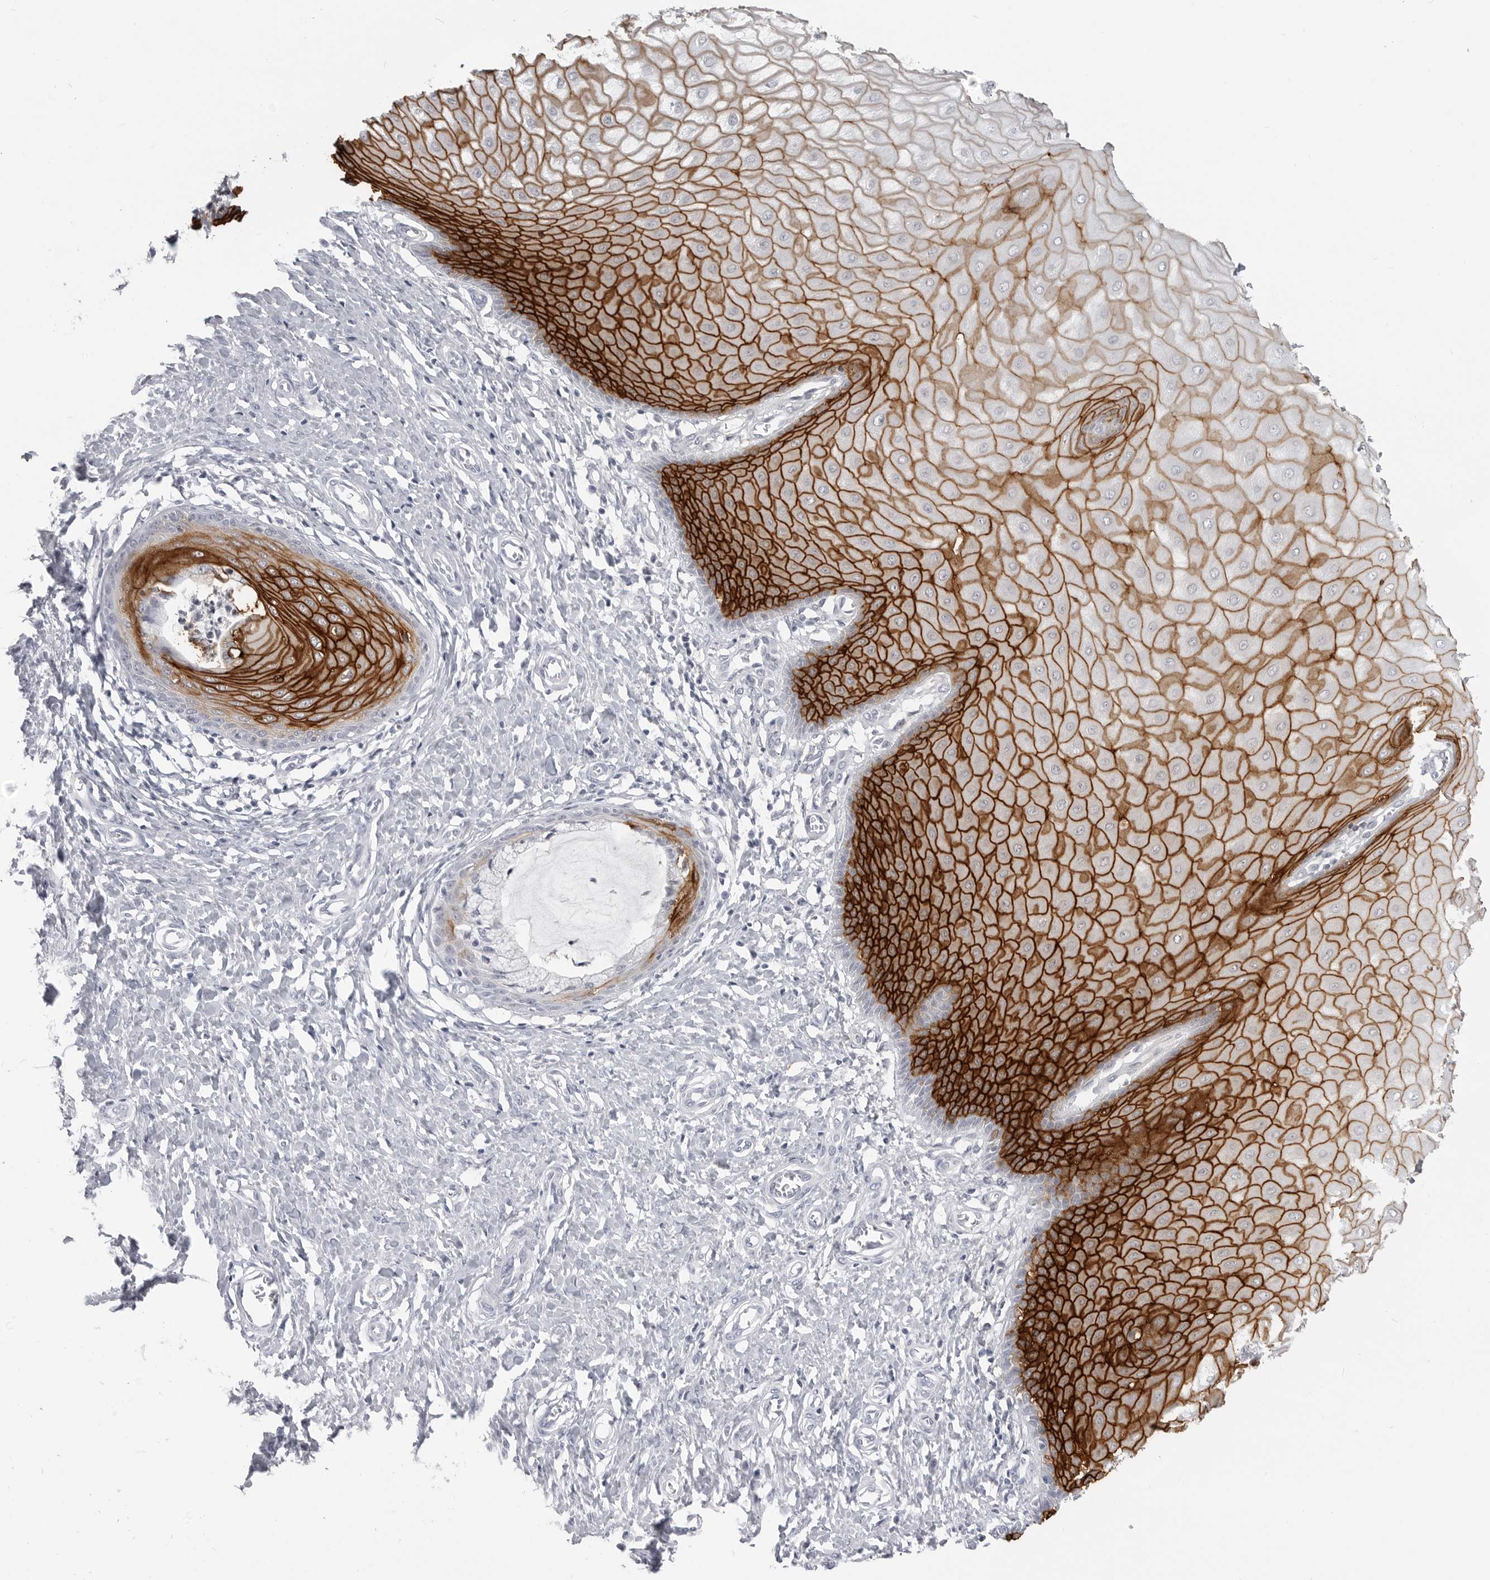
{"staining": {"intensity": "negative", "quantity": "none", "location": "none"}, "tissue": "cervix", "cell_type": "Glandular cells", "image_type": "normal", "snomed": [{"axis": "morphology", "description": "Normal tissue, NOS"}, {"axis": "topography", "description": "Cervix"}], "caption": "DAB (3,3'-diaminobenzidine) immunohistochemical staining of normal cervix displays no significant positivity in glandular cells. (Stains: DAB (3,3'-diaminobenzidine) IHC with hematoxylin counter stain, Microscopy: brightfield microscopy at high magnification).", "gene": "LY6D", "patient": {"sex": "female", "age": 55}}